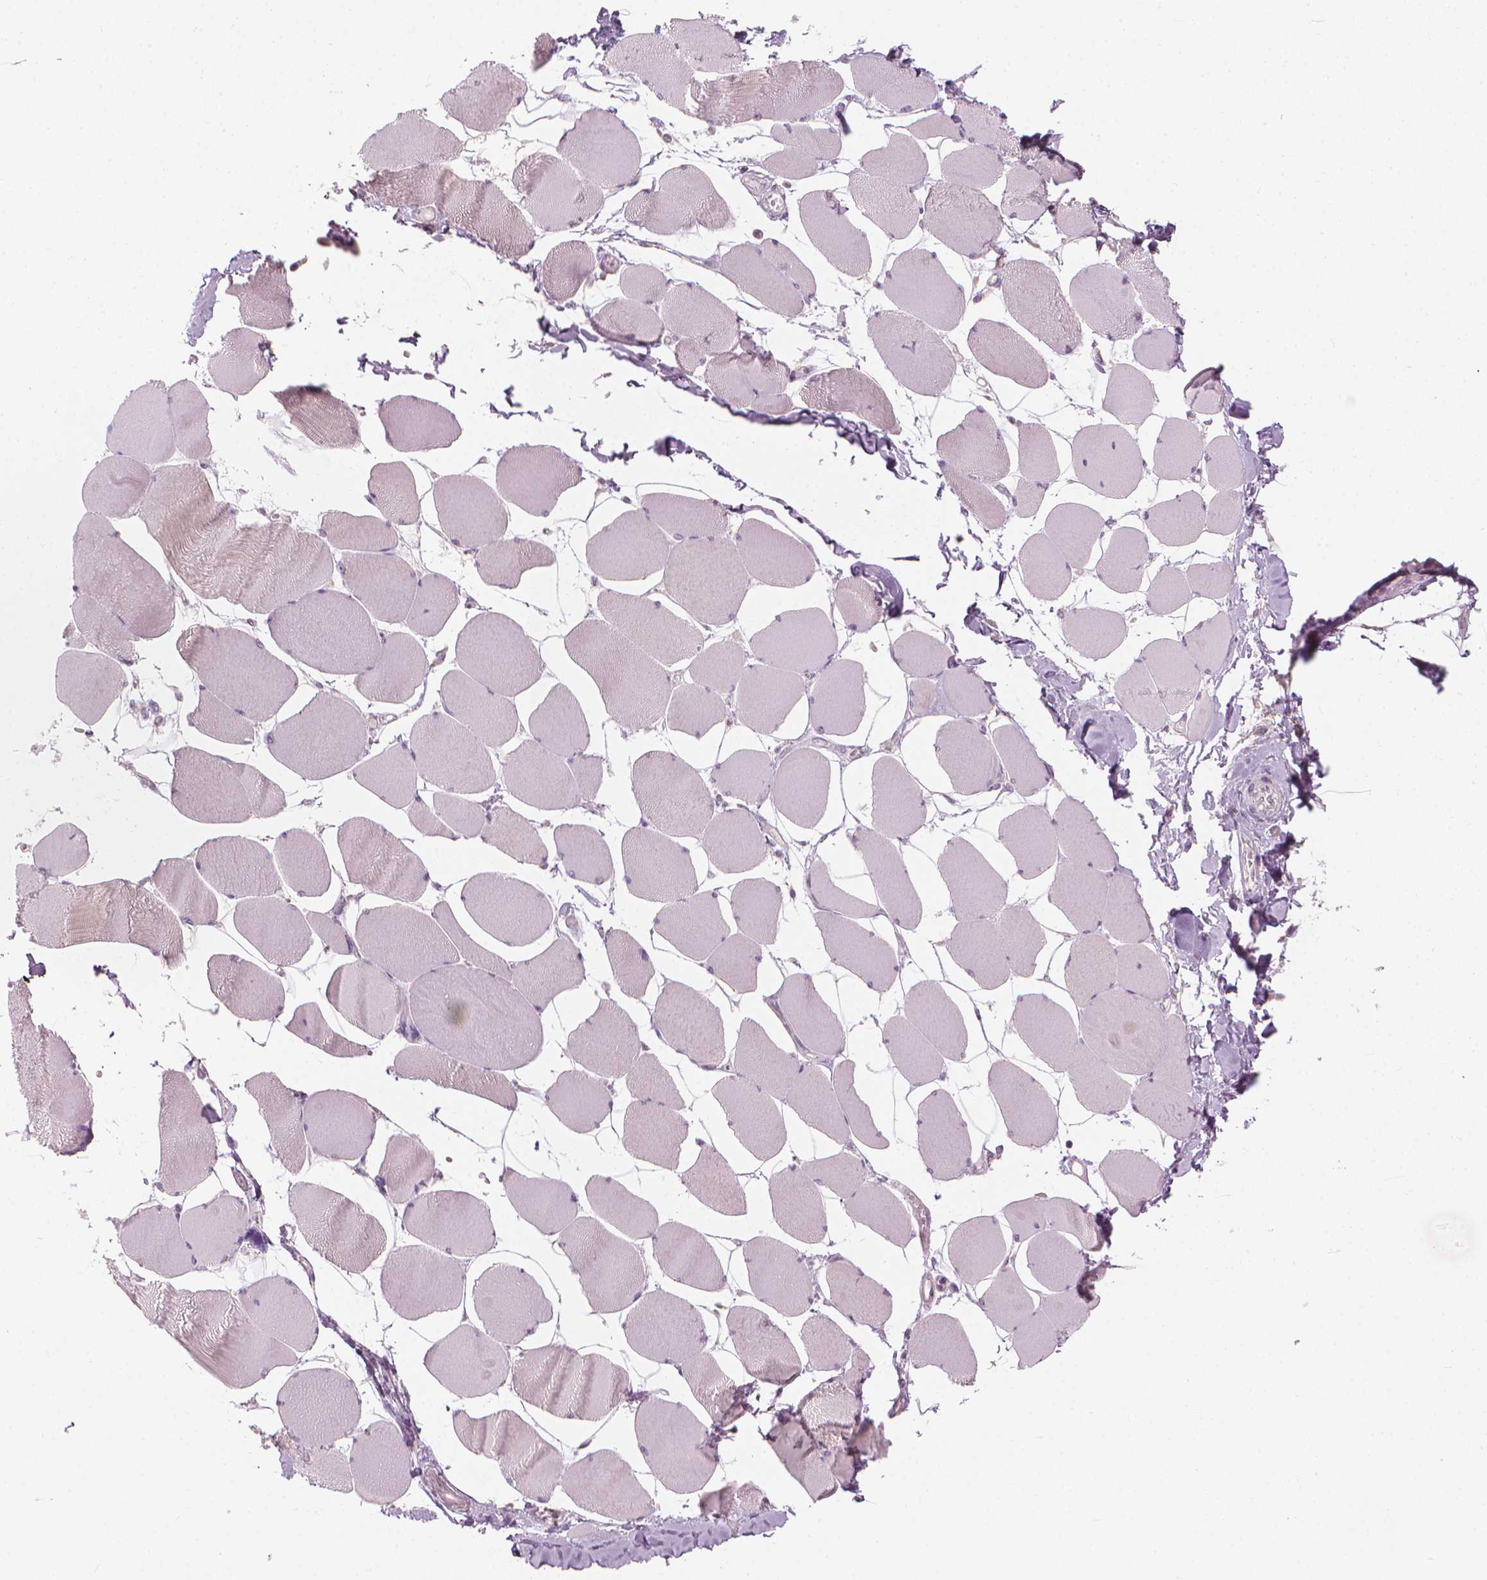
{"staining": {"intensity": "negative", "quantity": "none", "location": "none"}, "tissue": "skeletal muscle", "cell_type": "Myocytes", "image_type": "normal", "snomed": [{"axis": "morphology", "description": "Normal tissue, NOS"}, {"axis": "topography", "description": "Skeletal muscle"}], "caption": "The immunohistochemistry (IHC) micrograph has no significant expression in myocytes of skeletal muscle. (DAB (3,3'-diaminobenzidine) immunohistochemistry visualized using brightfield microscopy, high magnification).", "gene": "CFAP126", "patient": {"sex": "female", "age": 75}}